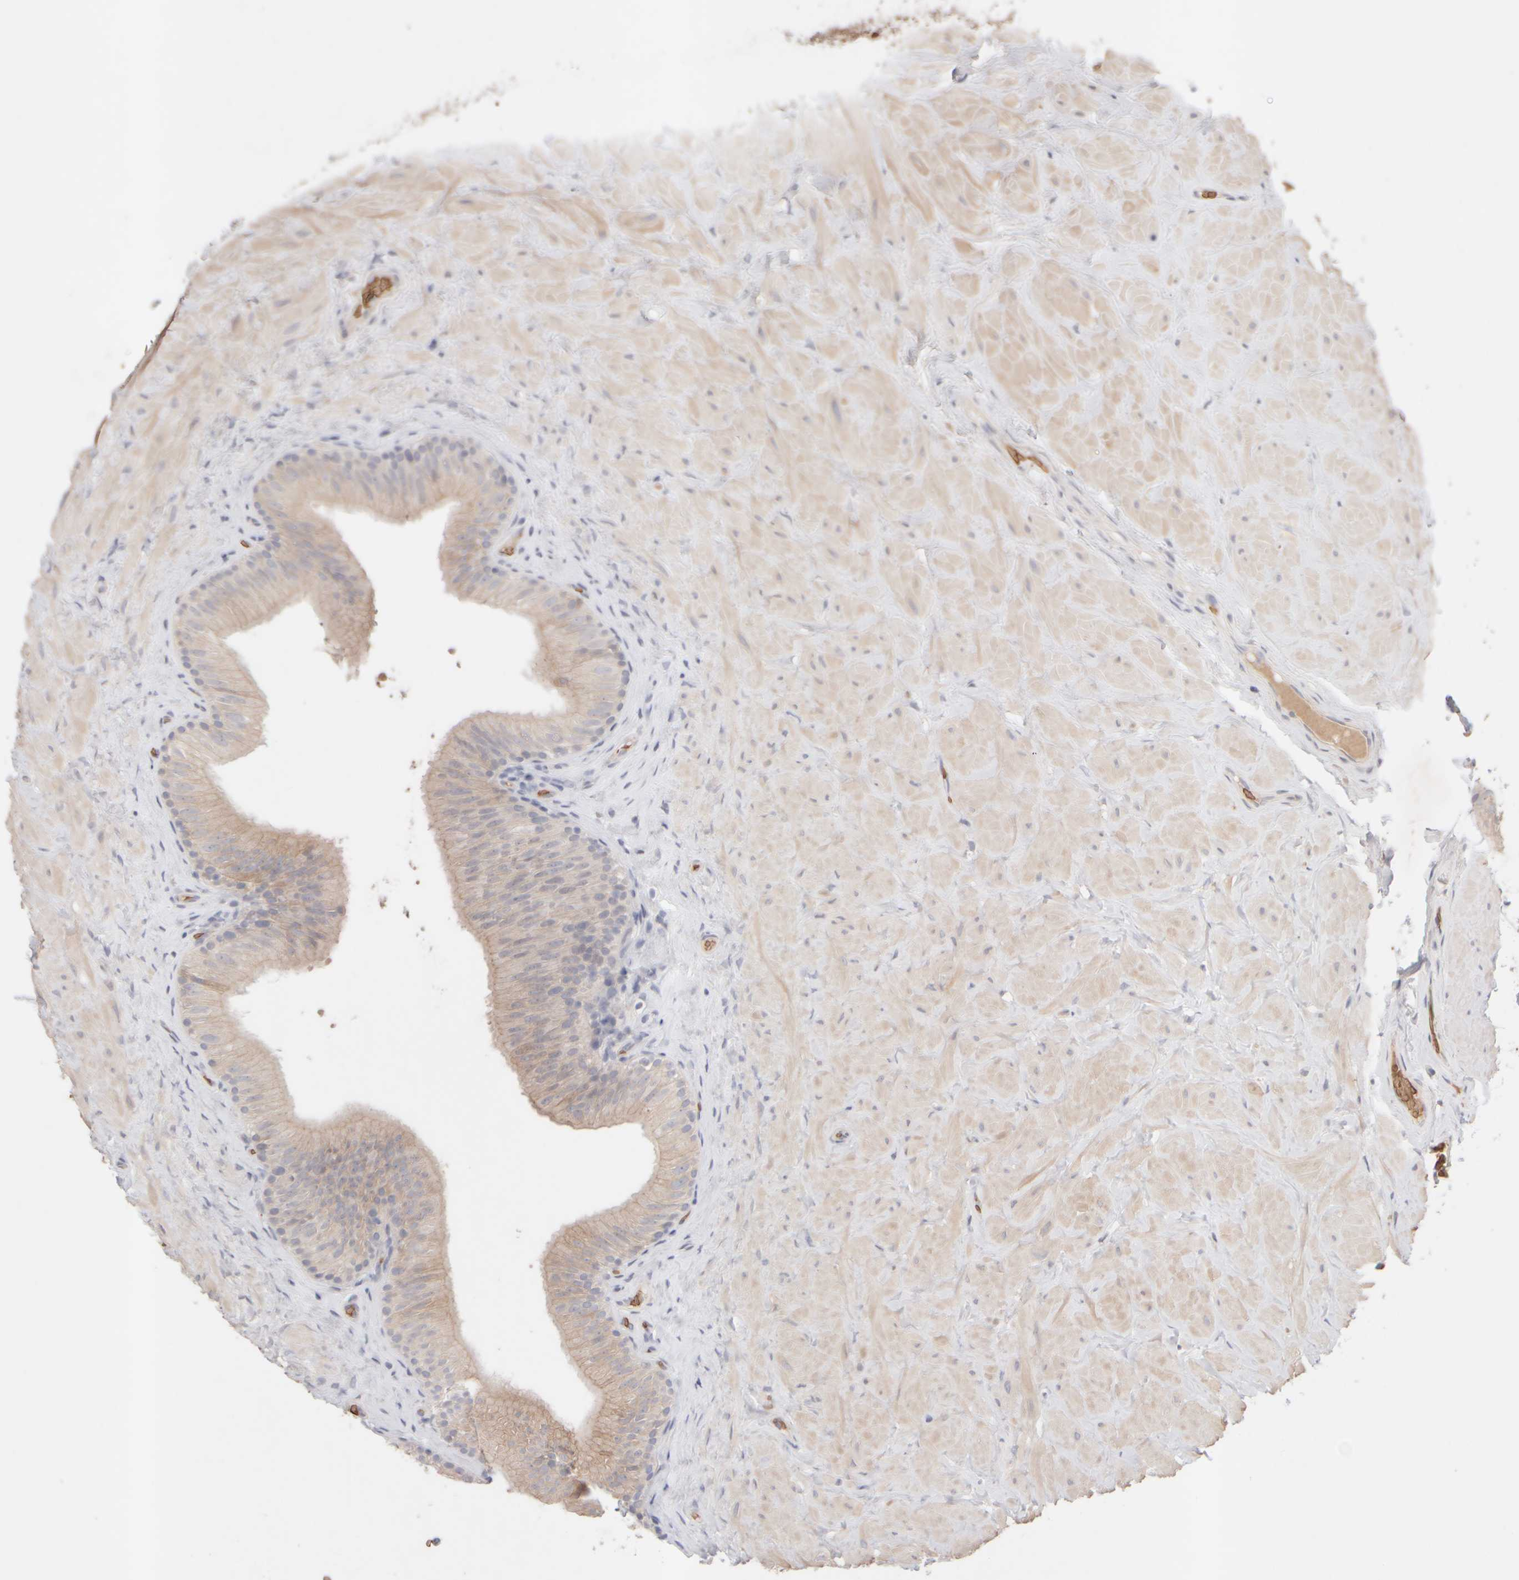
{"staining": {"intensity": "weak", "quantity": "25%-75%", "location": "cytoplasmic/membranous"}, "tissue": "epididymis", "cell_type": "Glandular cells", "image_type": "normal", "snomed": [{"axis": "morphology", "description": "Normal tissue, NOS"}, {"axis": "topography", "description": "Vascular tissue"}, {"axis": "topography", "description": "Epididymis"}], "caption": "Epididymis stained with DAB immunohistochemistry demonstrates low levels of weak cytoplasmic/membranous expression in about 25%-75% of glandular cells.", "gene": "MST1", "patient": {"sex": "male", "age": 49}}